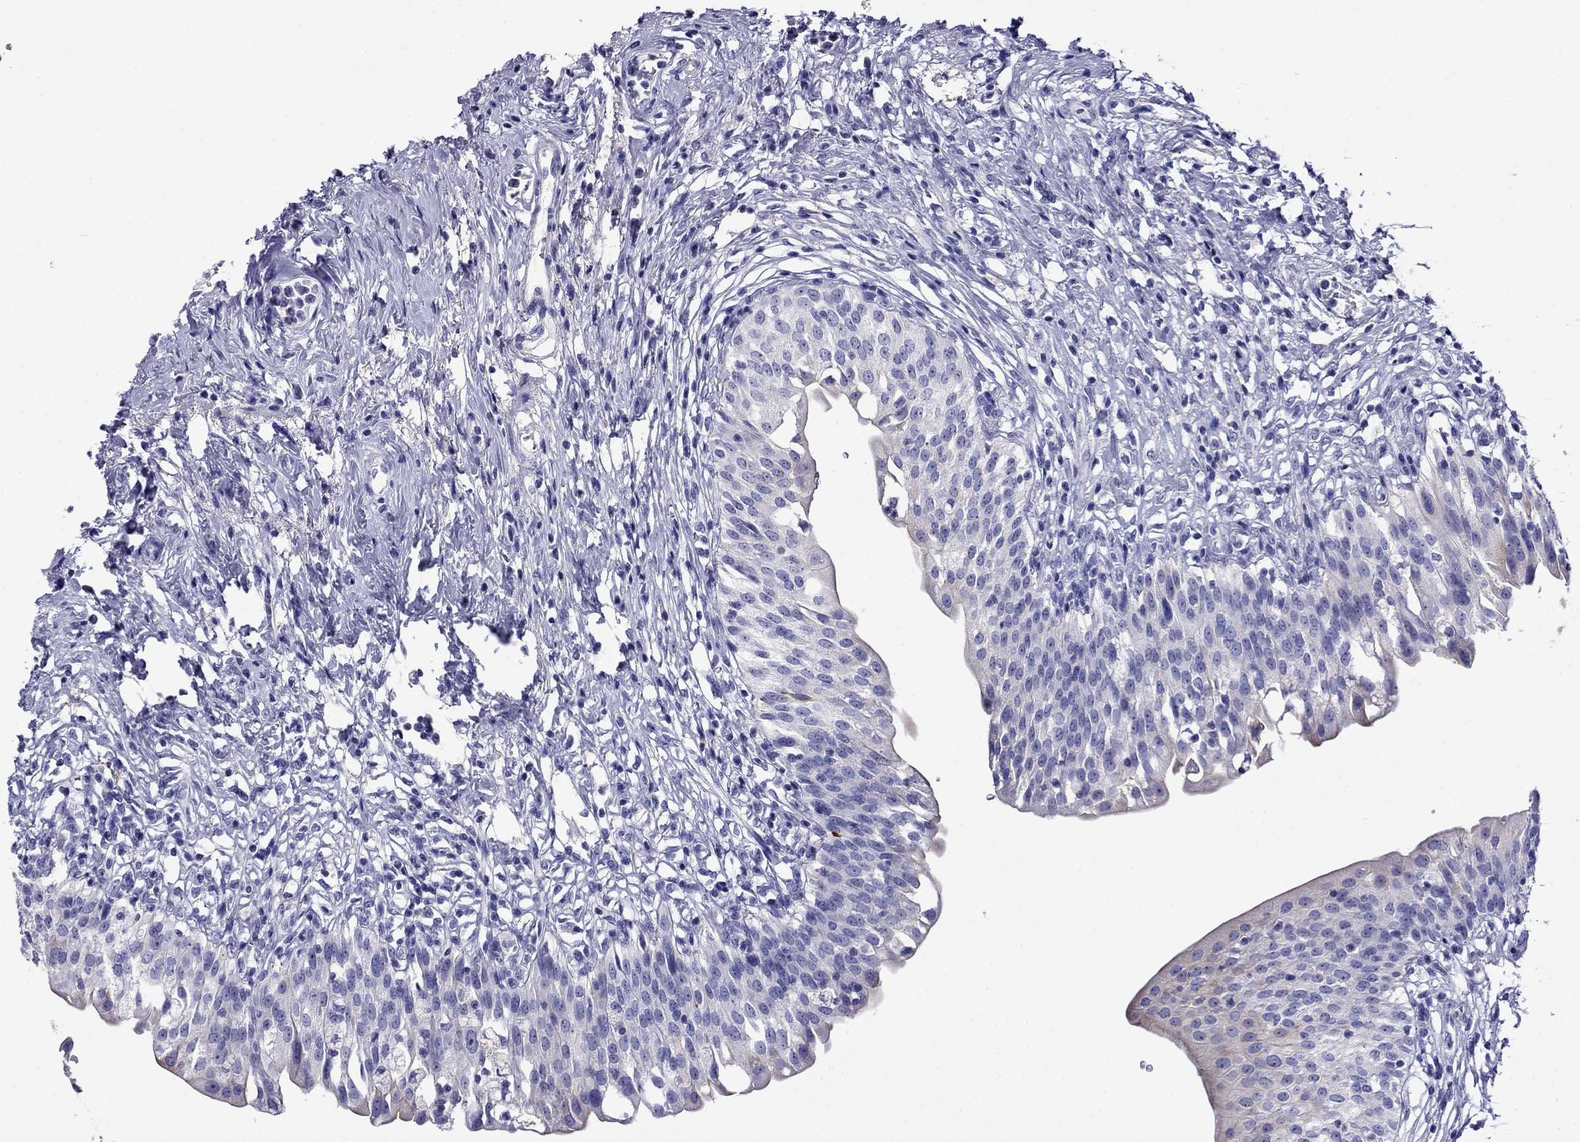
{"staining": {"intensity": "negative", "quantity": "none", "location": "none"}, "tissue": "urinary bladder", "cell_type": "Urothelial cells", "image_type": "normal", "snomed": [{"axis": "morphology", "description": "Normal tissue, NOS"}, {"axis": "topography", "description": "Urinary bladder"}], "caption": "This is an immunohistochemistry (IHC) photomicrograph of benign urinary bladder. There is no staining in urothelial cells.", "gene": "SCG2", "patient": {"sex": "male", "age": 76}}